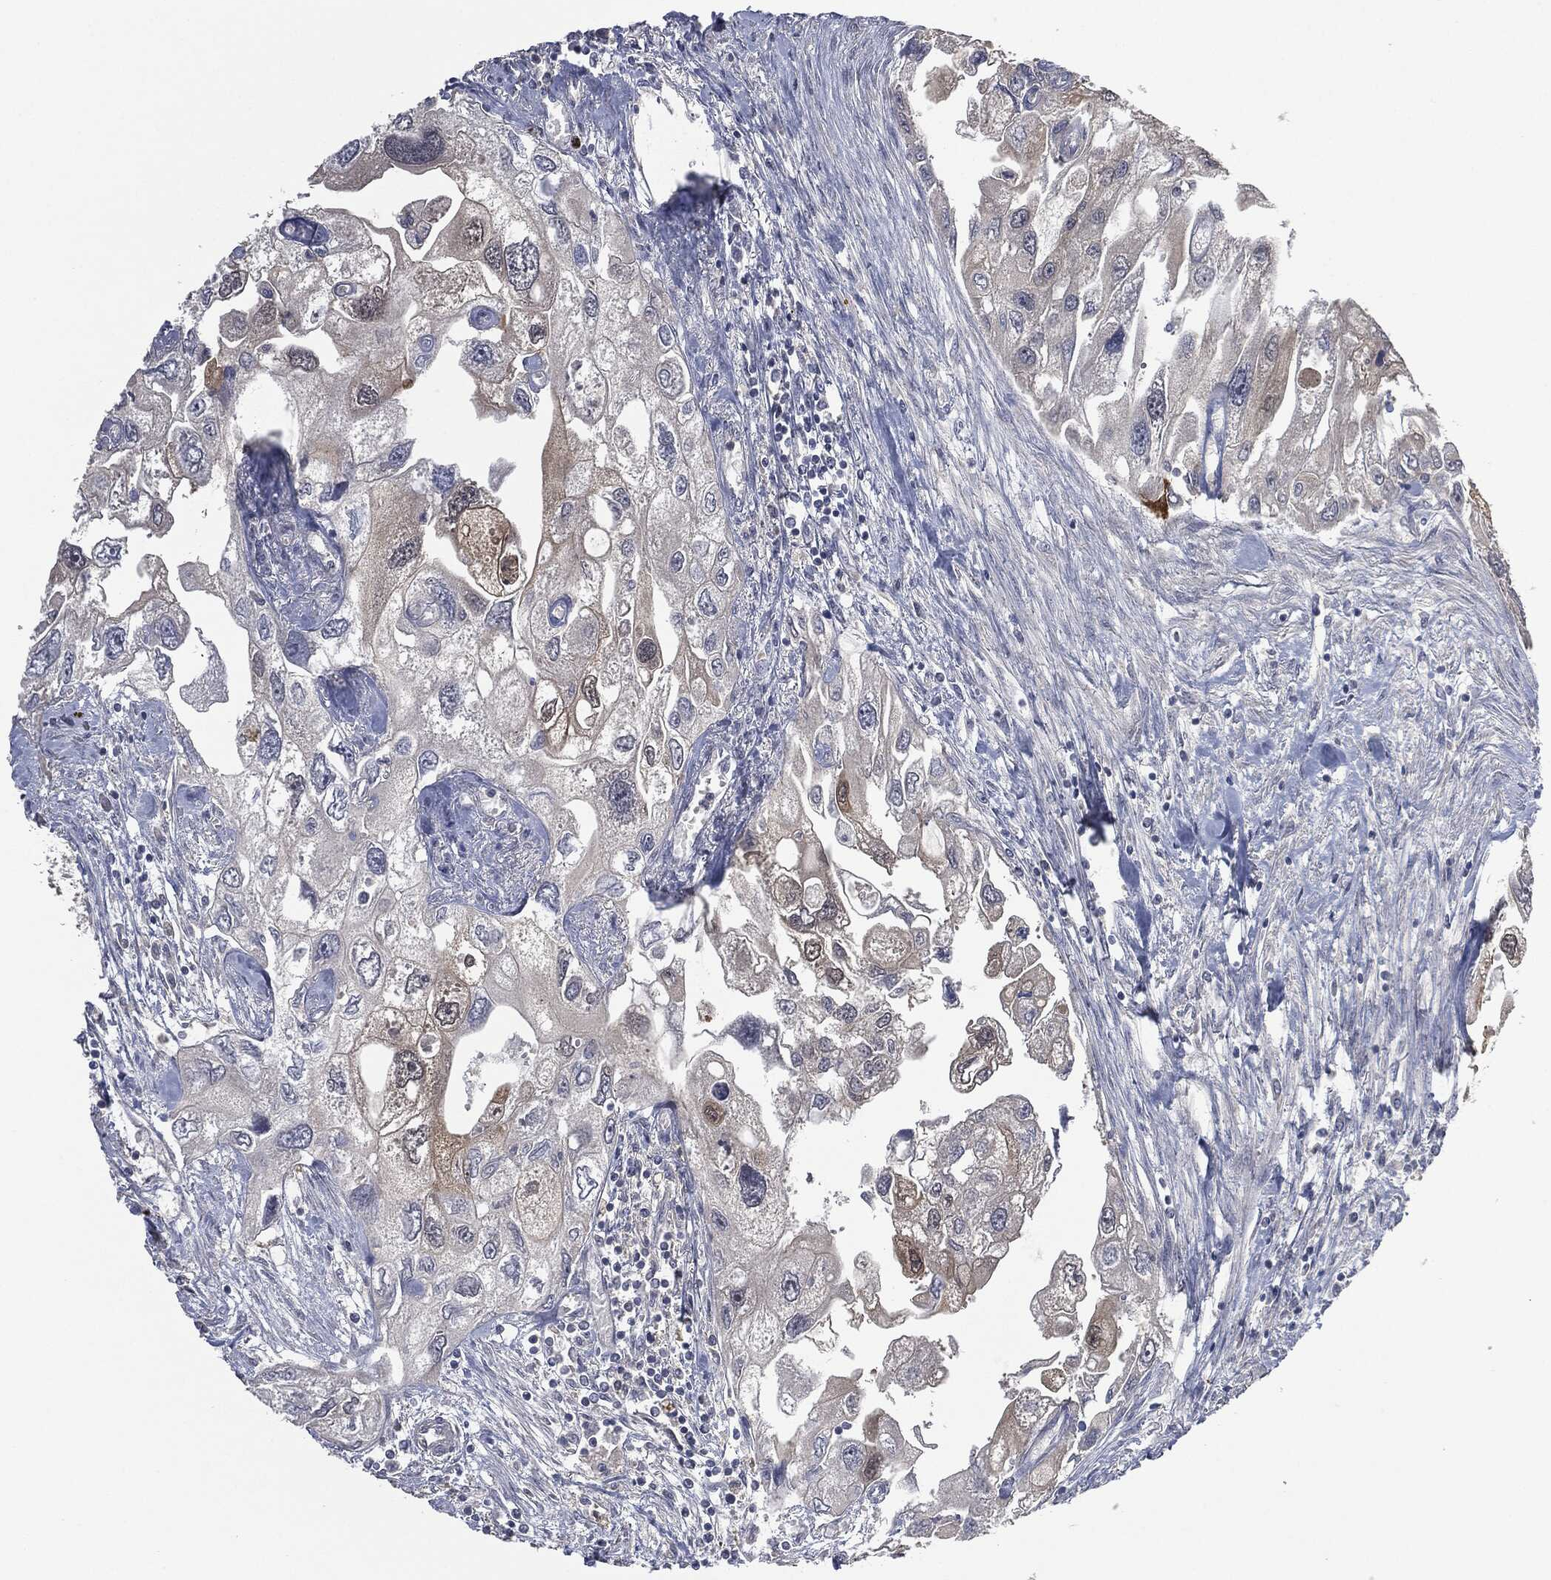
{"staining": {"intensity": "moderate", "quantity": "<25%", "location": "cytoplasmic/membranous,nuclear"}, "tissue": "urothelial cancer", "cell_type": "Tumor cells", "image_type": "cancer", "snomed": [{"axis": "morphology", "description": "Urothelial carcinoma, High grade"}, {"axis": "topography", "description": "Urinary bladder"}], "caption": "A histopathology image of human urothelial cancer stained for a protein reveals moderate cytoplasmic/membranous and nuclear brown staining in tumor cells.", "gene": "IL1RN", "patient": {"sex": "male", "age": 59}}